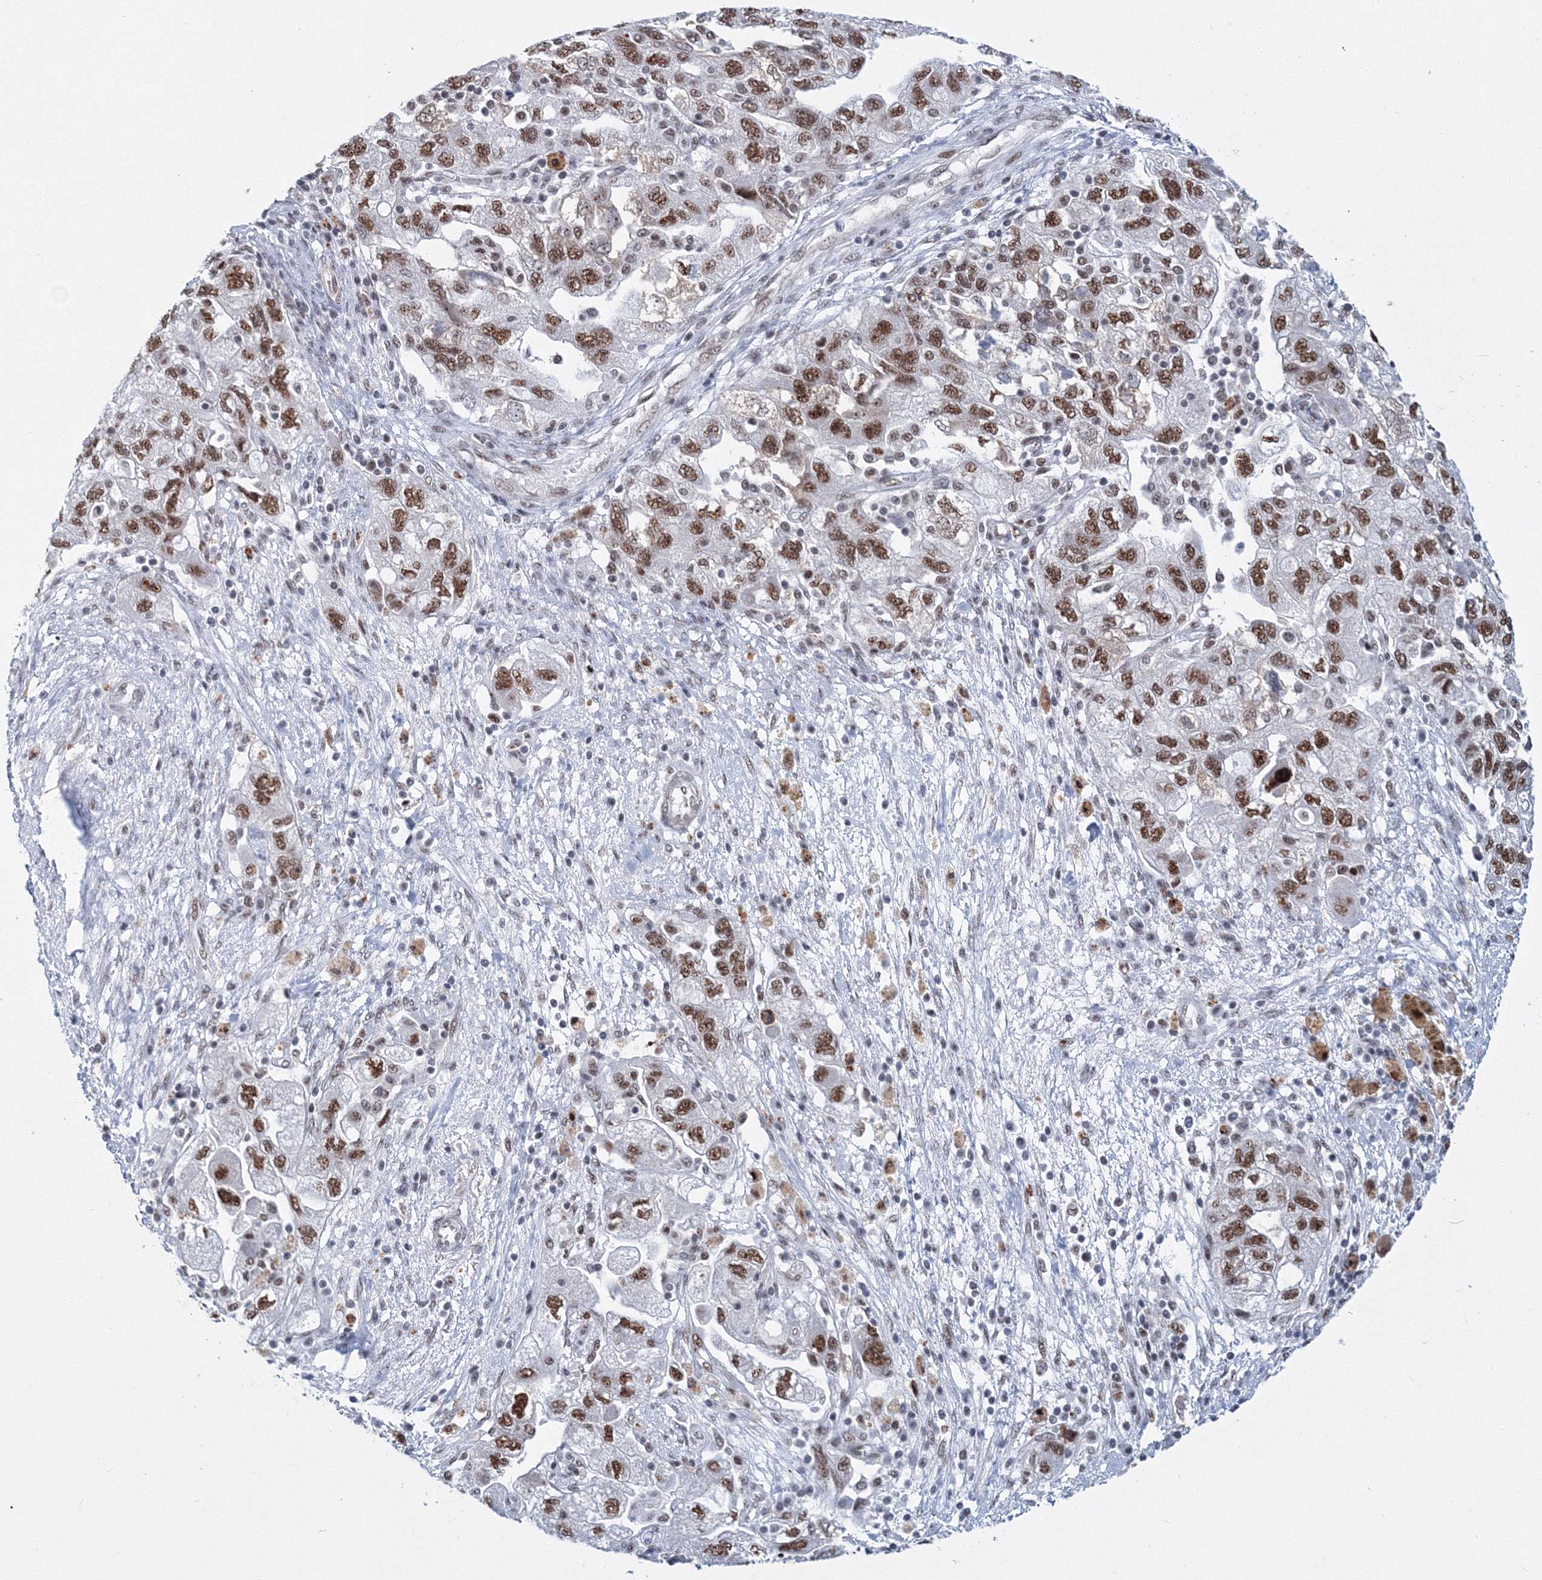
{"staining": {"intensity": "moderate", "quantity": ">75%", "location": "nuclear"}, "tissue": "ovarian cancer", "cell_type": "Tumor cells", "image_type": "cancer", "snomed": [{"axis": "morphology", "description": "Carcinoma, NOS"}, {"axis": "morphology", "description": "Cystadenocarcinoma, serous, NOS"}, {"axis": "topography", "description": "Ovary"}], "caption": "Ovarian serous cystadenocarcinoma stained for a protein reveals moderate nuclear positivity in tumor cells.", "gene": "SF3B6", "patient": {"sex": "female", "age": 69}}